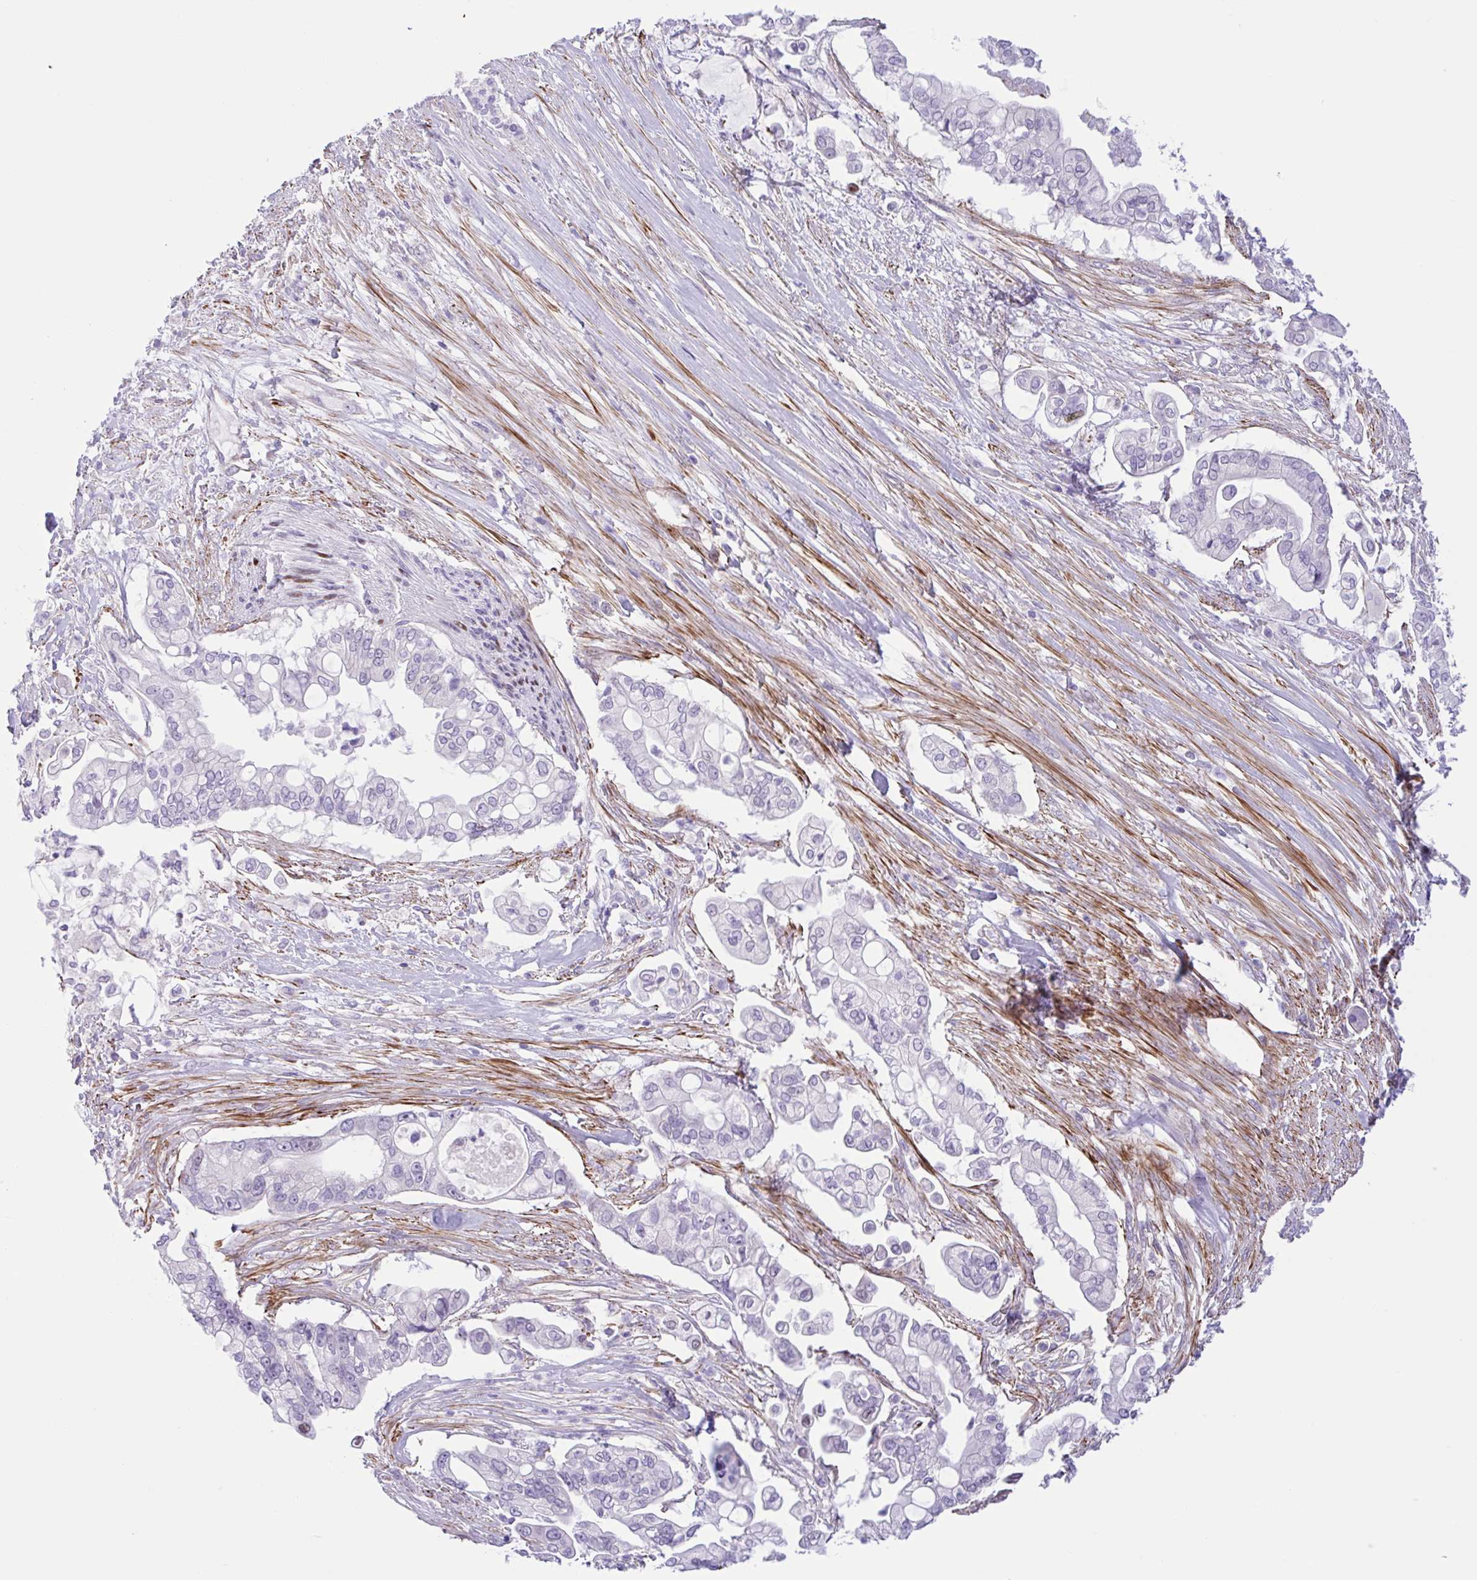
{"staining": {"intensity": "negative", "quantity": "none", "location": "none"}, "tissue": "pancreatic cancer", "cell_type": "Tumor cells", "image_type": "cancer", "snomed": [{"axis": "morphology", "description": "Adenocarcinoma, NOS"}, {"axis": "topography", "description": "Pancreas"}], "caption": "This is an IHC photomicrograph of human pancreatic cancer (adenocarcinoma). There is no positivity in tumor cells.", "gene": "AHCYL2", "patient": {"sex": "female", "age": 69}}